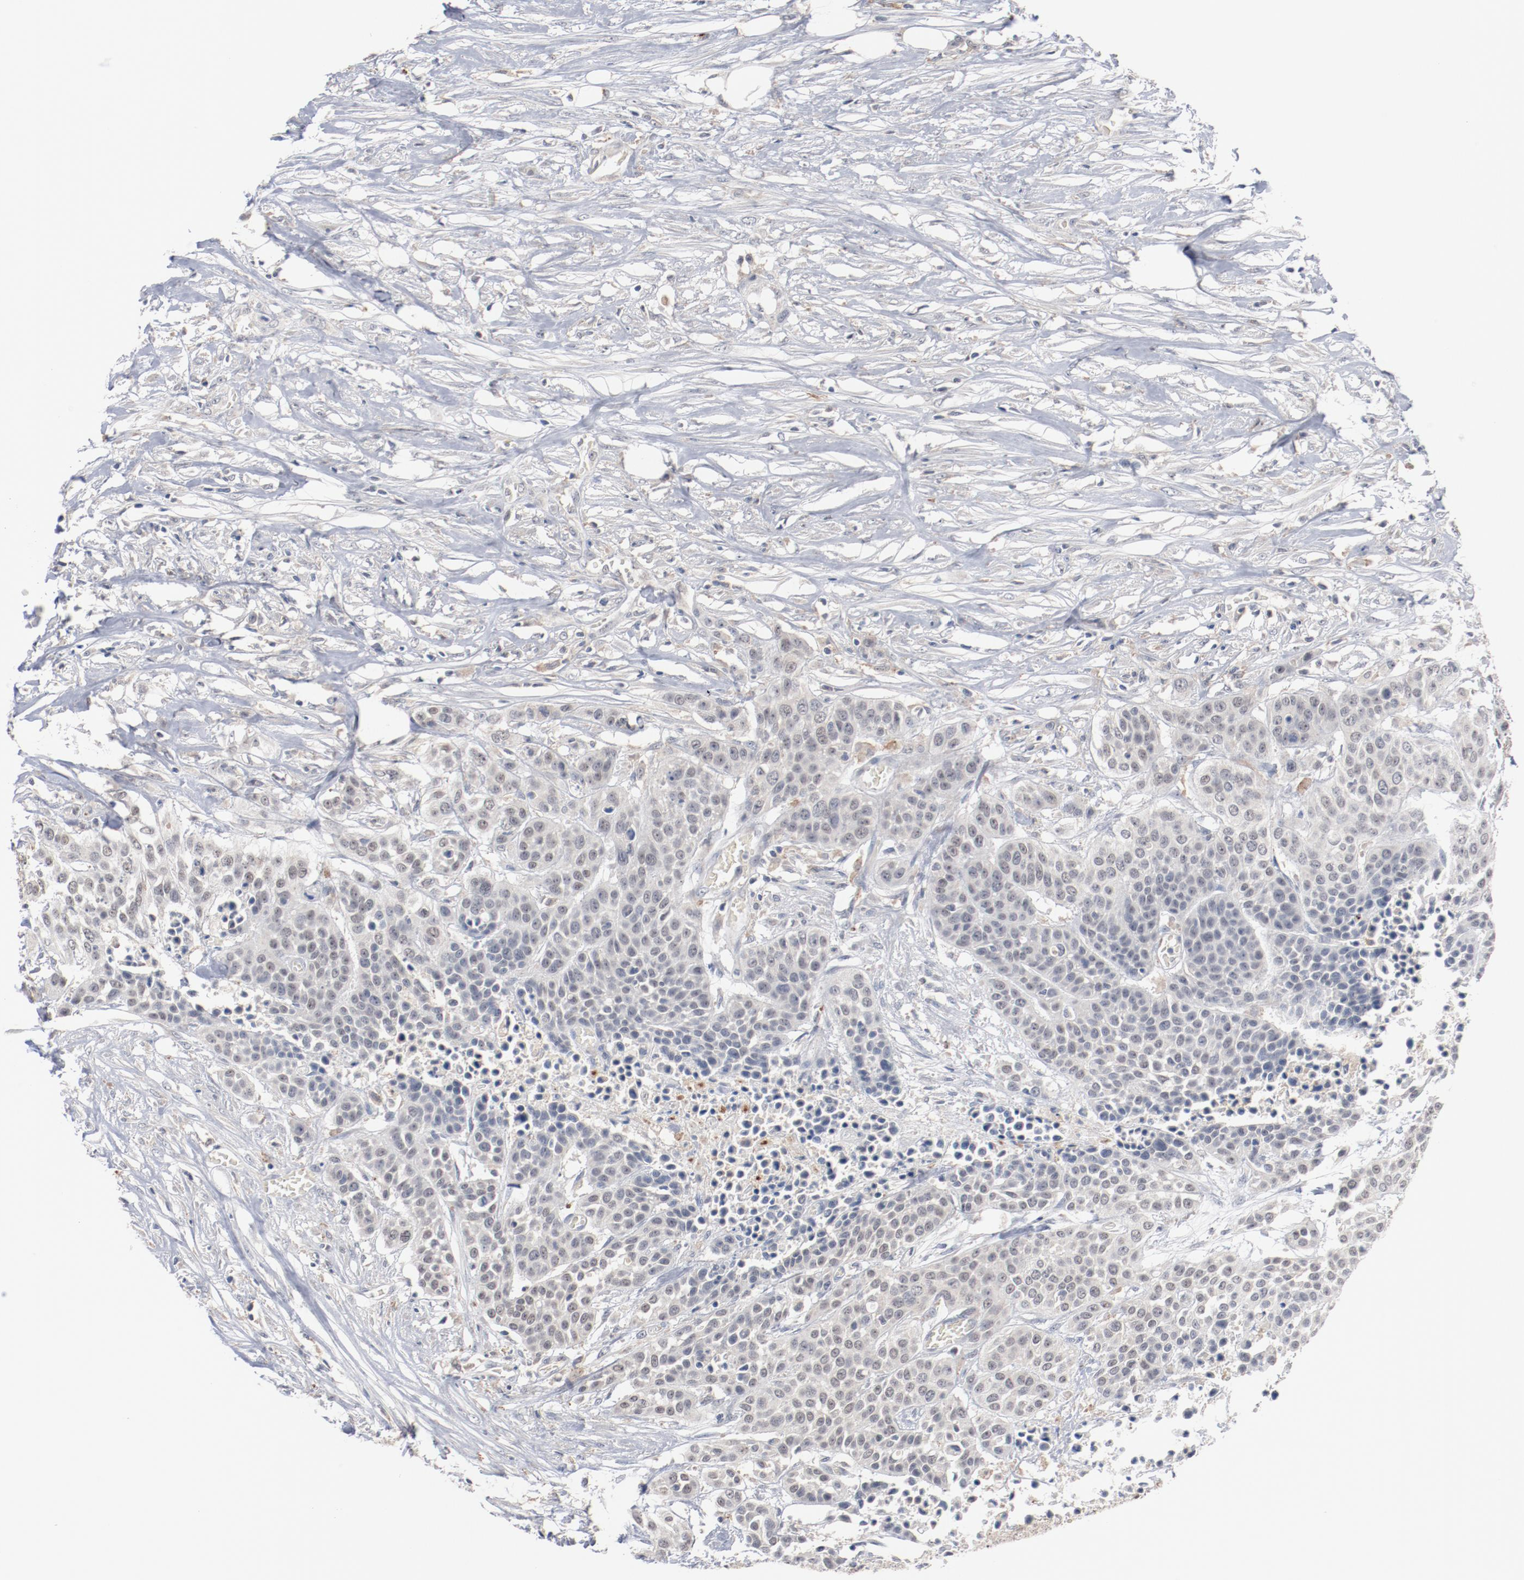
{"staining": {"intensity": "negative", "quantity": "none", "location": "none"}, "tissue": "urothelial cancer", "cell_type": "Tumor cells", "image_type": "cancer", "snomed": [{"axis": "morphology", "description": "Urothelial carcinoma, High grade"}, {"axis": "topography", "description": "Urinary bladder"}], "caption": "Human urothelial carcinoma (high-grade) stained for a protein using immunohistochemistry exhibits no expression in tumor cells.", "gene": "ERICH1", "patient": {"sex": "male", "age": 74}}